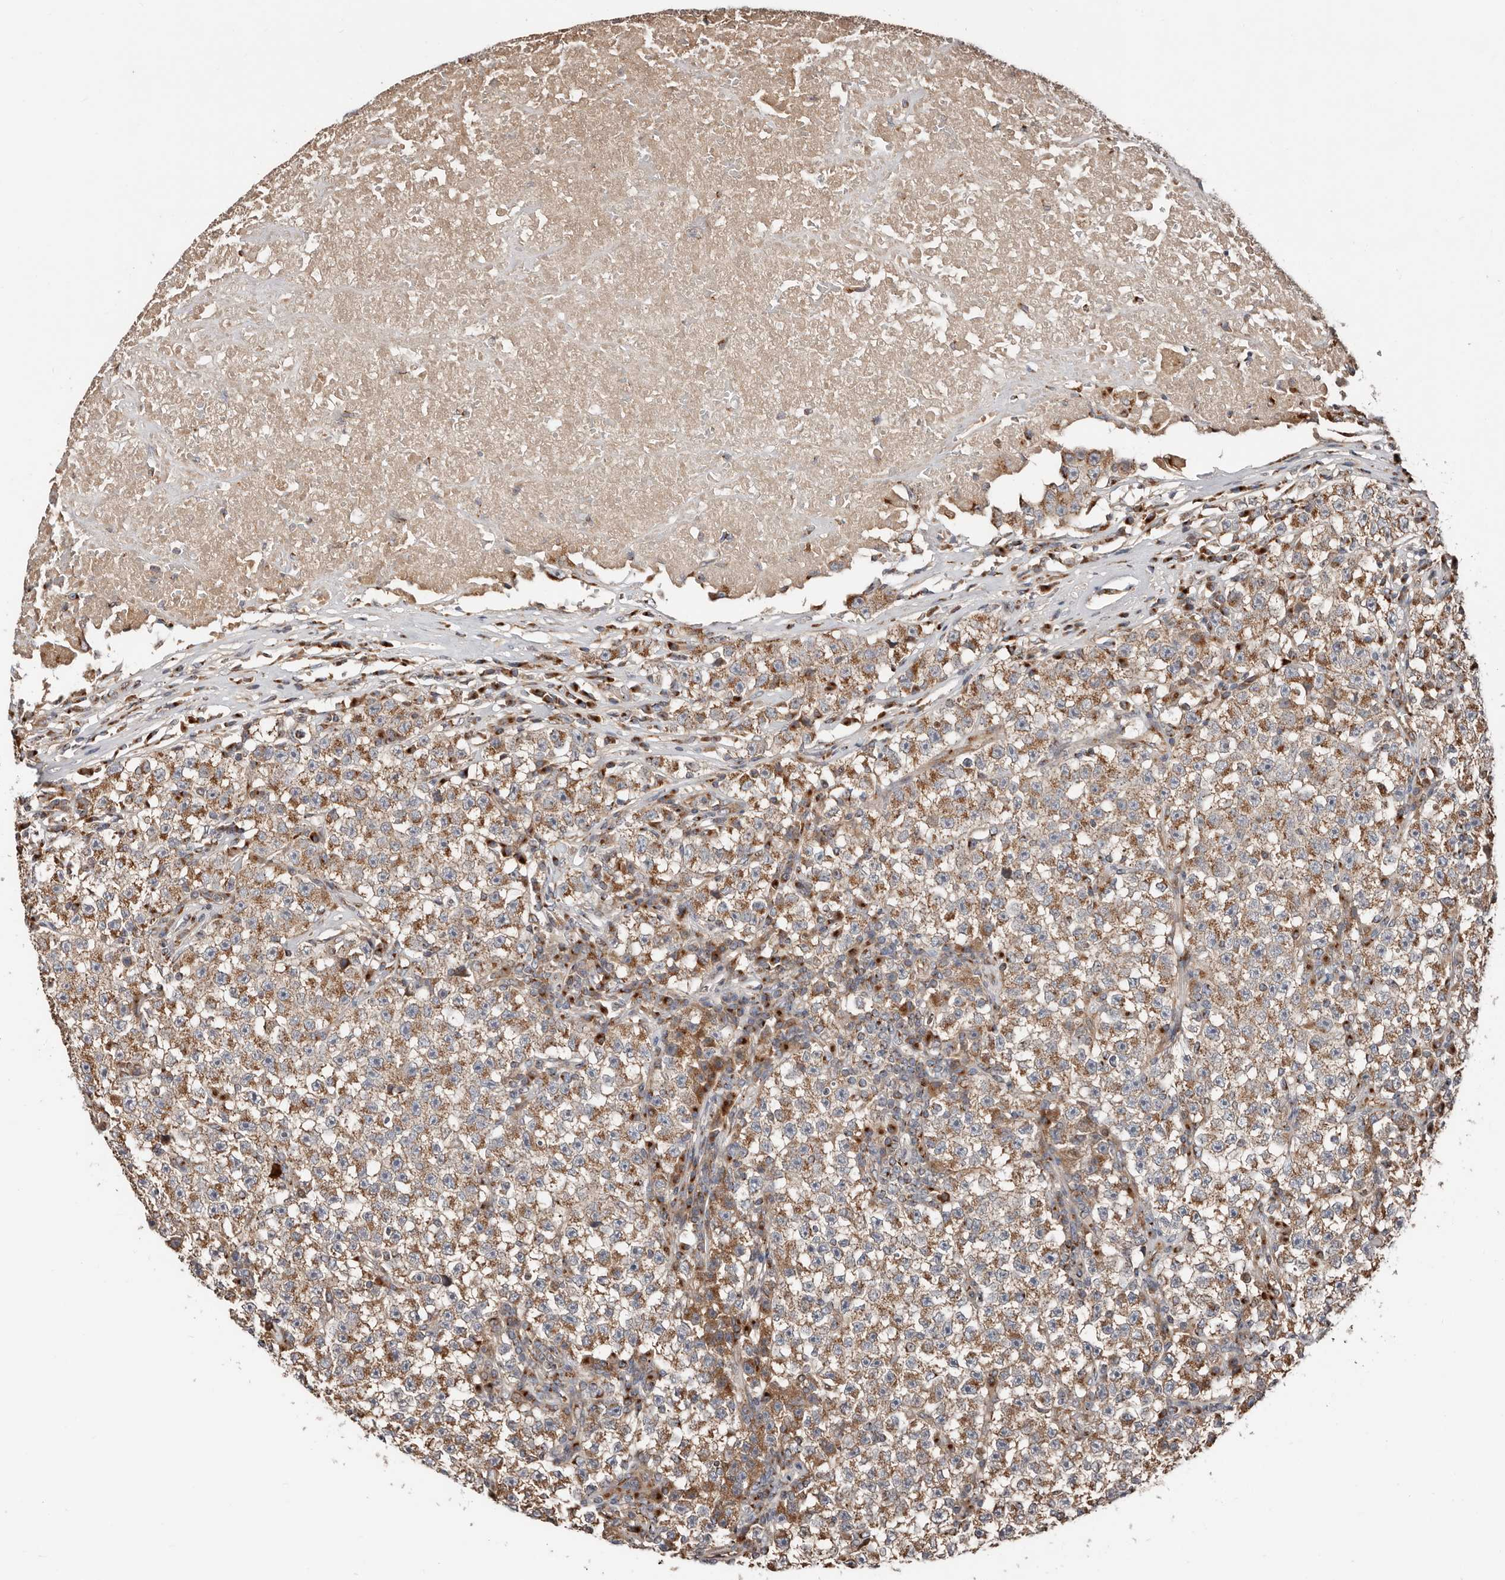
{"staining": {"intensity": "moderate", "quantity": ">75%", "location": "cytoplasmic/membranous"}, "tissue": "testis cancer", "cell_type": "Tumor cells", "image_type": "cancer", "snomed": [{"axis": "morphology", "description": "Seminoma, NOS"}, {"axis": "topography", "description": "Testis"}], "caption": "Brown immunohistochemical staining in testis seminoma demonstrates moderate cytoplasmic/membranous positivity in approximately >75% of tumor cells. The staining was performed using DAB (3,3'-diaminobenzidine) to visualize the protein expression in brown, while the nuclei were stained in blue with hematoxylin (Magnification: 20x).", "gene": "COG1", "patient": {"sex": "male", "age": 22}}